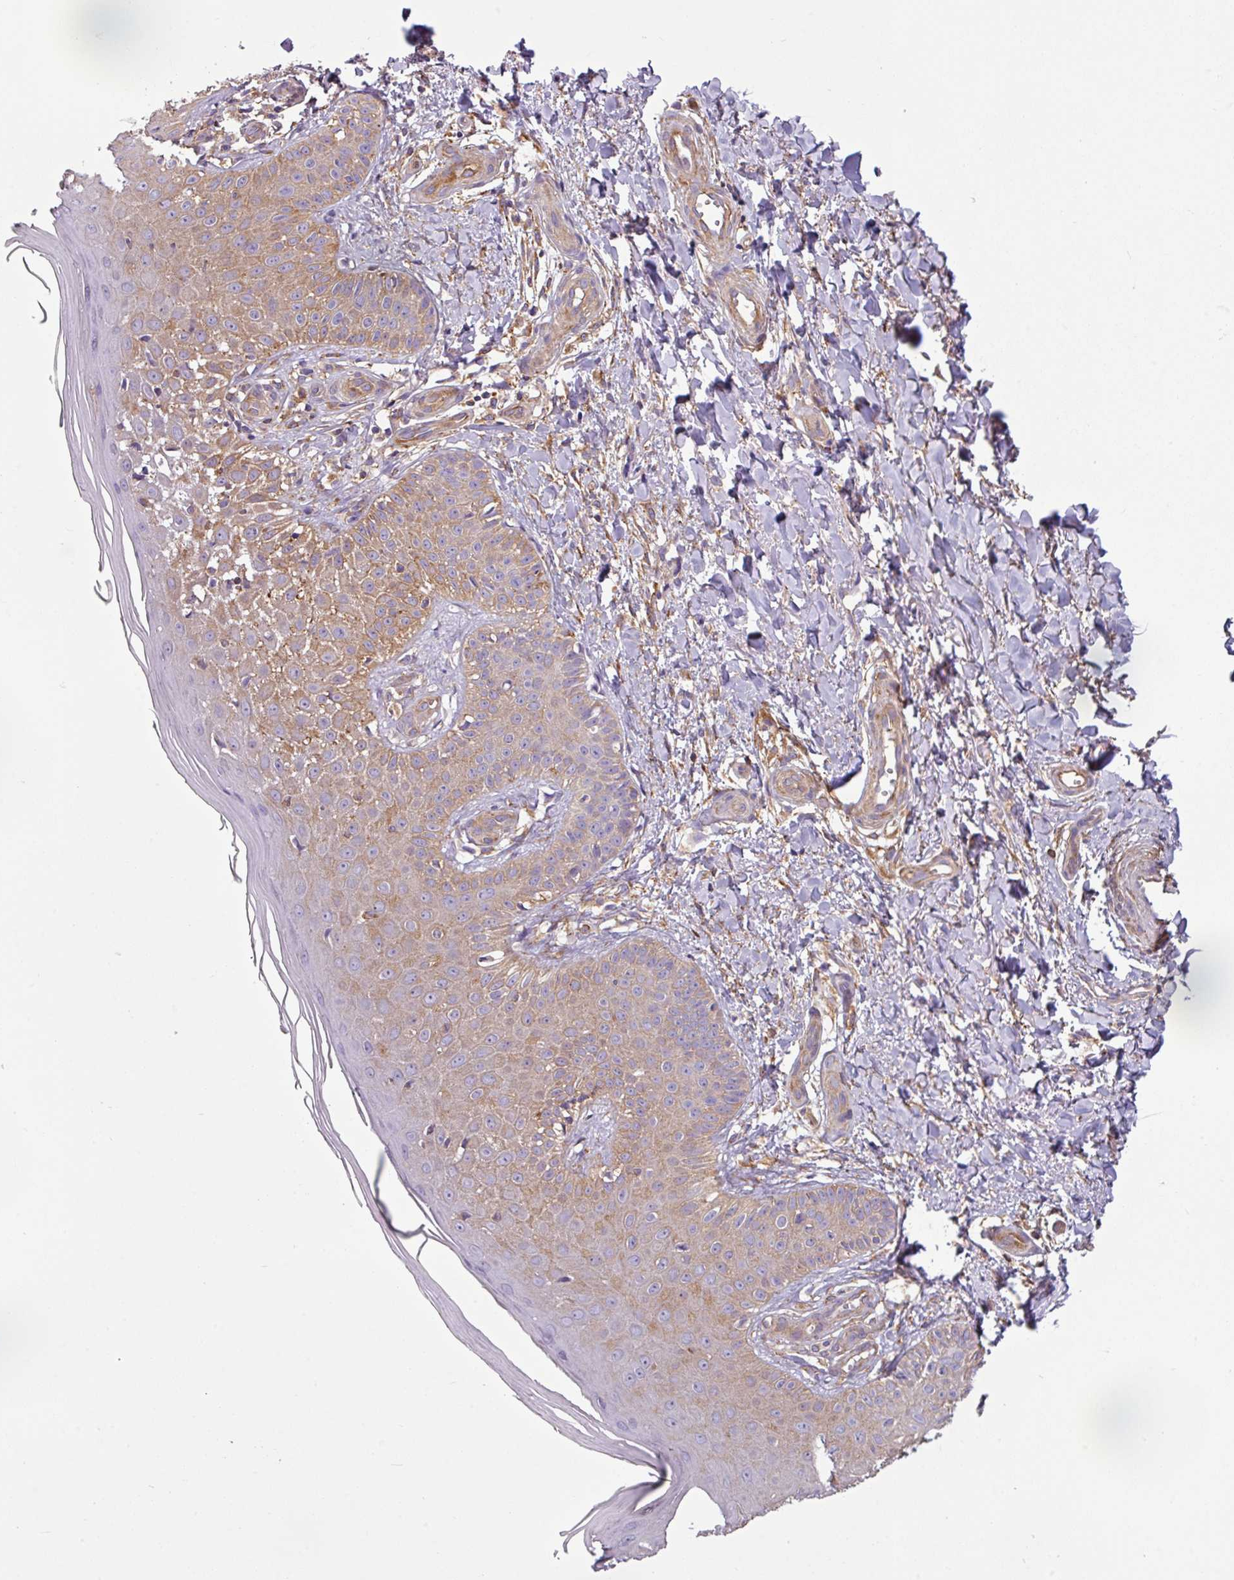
{"staining": {"intensity": "negative", "quantity": "none", "location": "none"}, "tissue": "skin", "cell_type": "Fibroblasts", "image_type": "normal", "snomed": [{"axis": "morphology", "description": "Normal tissue, NOS"}, {"axis": "topography", "description": "Skin"}], "caption": "Fibroblasts are negative for protein expression in unremarkable human skin. Brightfield microscopy of immunohistochemistry (IHC) stained with DAB (3,3'-diaminobenzidine) (brown) and hematoxylin (blue), captured at high magnification.", "gene": "XNDC1N", "patient": {"sex": "male", "age": 81}}